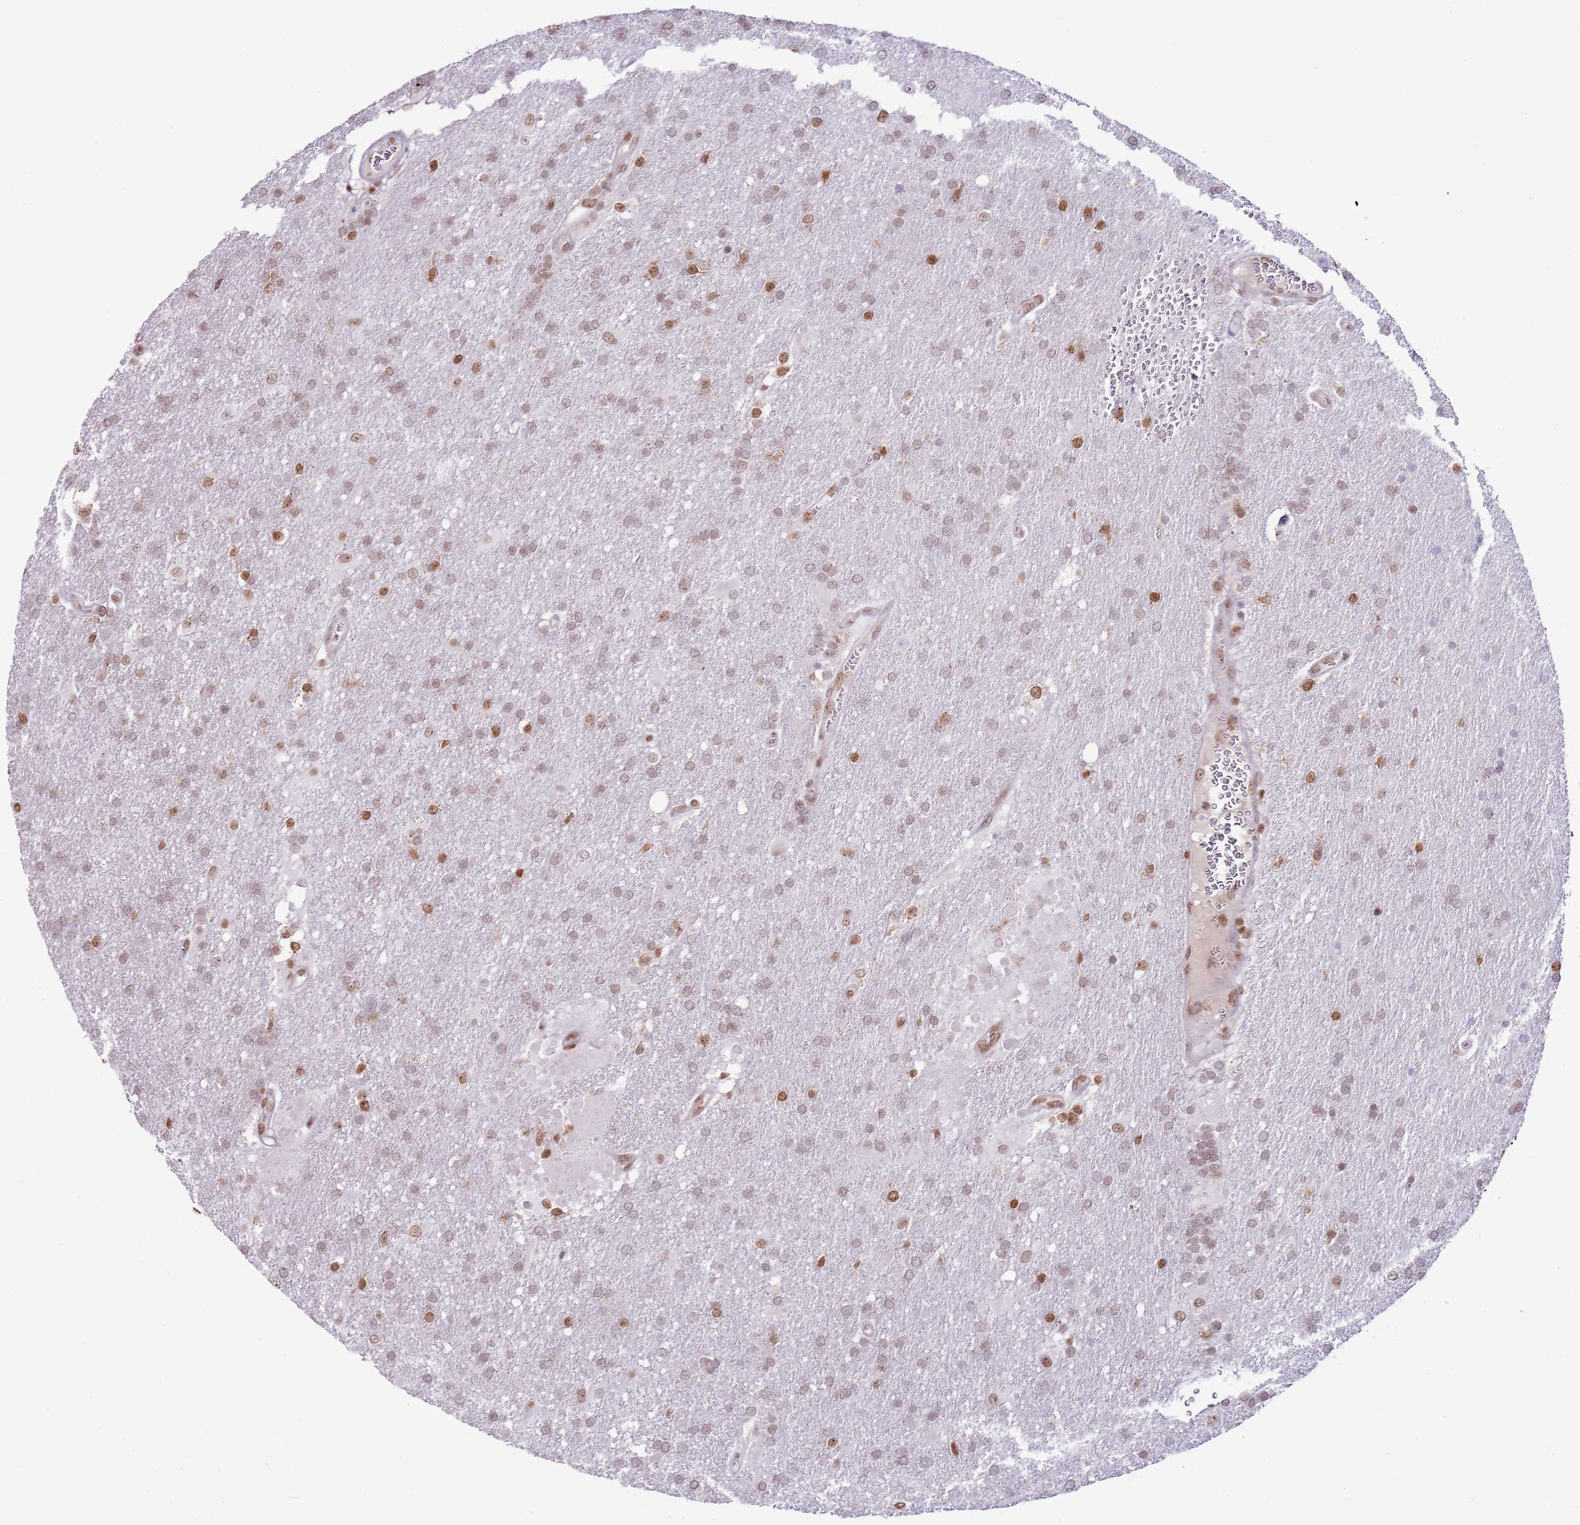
{"staining": {"intensity": "moderate", "quantity": "25%-75%", "location": "nuclear"}, "tissue": "glioma", "cell_type": "Tumor cells", "image_type": "cancer", "snomed": [{"axis": "morphology", "description": "Glioma, malignant, Low grade"}, {"axis": "topography", "description": "Brain"}], "caption": "Immunohistochemical staining of human glioma demonstrates medium levels of moderate nuclear protein expression in approximately 25%-75% of tumor cells.", "gene": "SELENOH", "patient": {"sex": "male", "age": 66}}